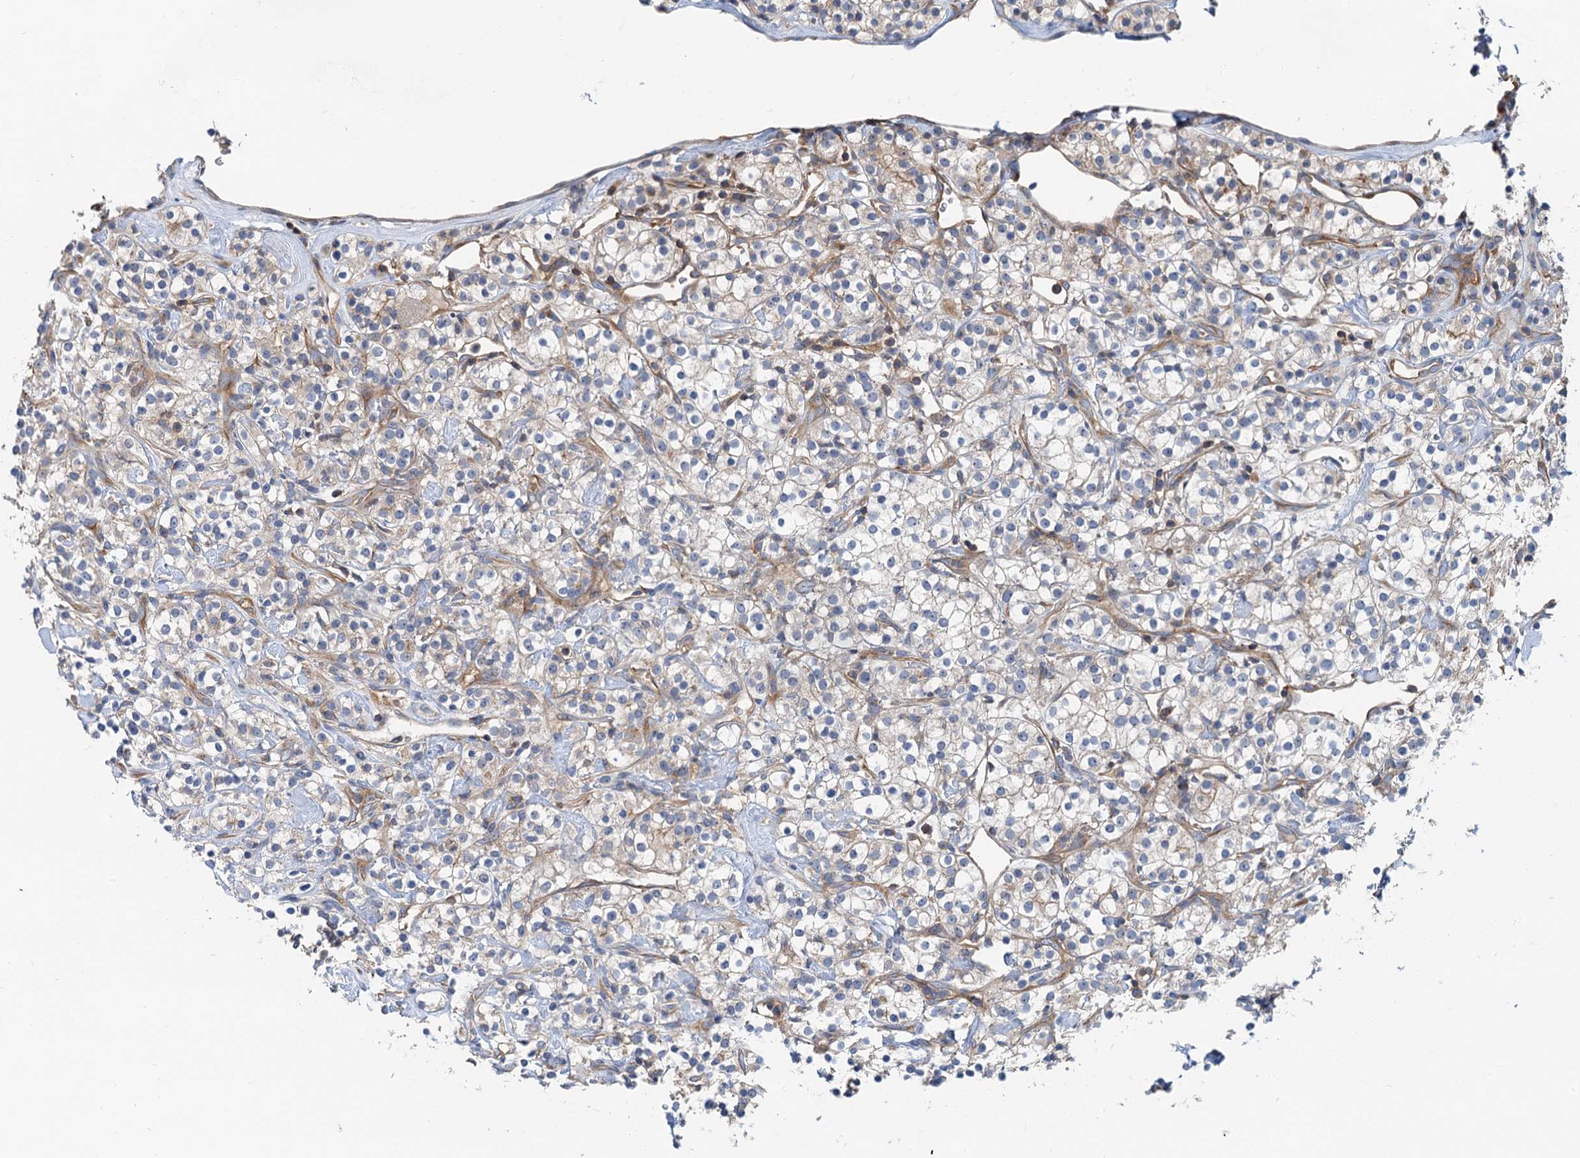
{"staining": {"intensity": "weak", "quantity": "<25%", "location": "cytoplasmic/membranous"}, "tissue": "renal cancer", "cell_type": "Tumor cells", "image_type": "cancer", "snomed": [{"axis": "morphology", "description": "Adenocarcinoma, NOS"}, {"axis": "topography", "description": "Kidney"}], "caption": "High magnification brightfield microscopy of renal adenocarcinoma stained with DAB (brown) and counterstained with hematoxylin (blue): tumor cells show no significant expression.", "gene": "ANKRD26", "patient": {"sex": "male", "age": 77}}